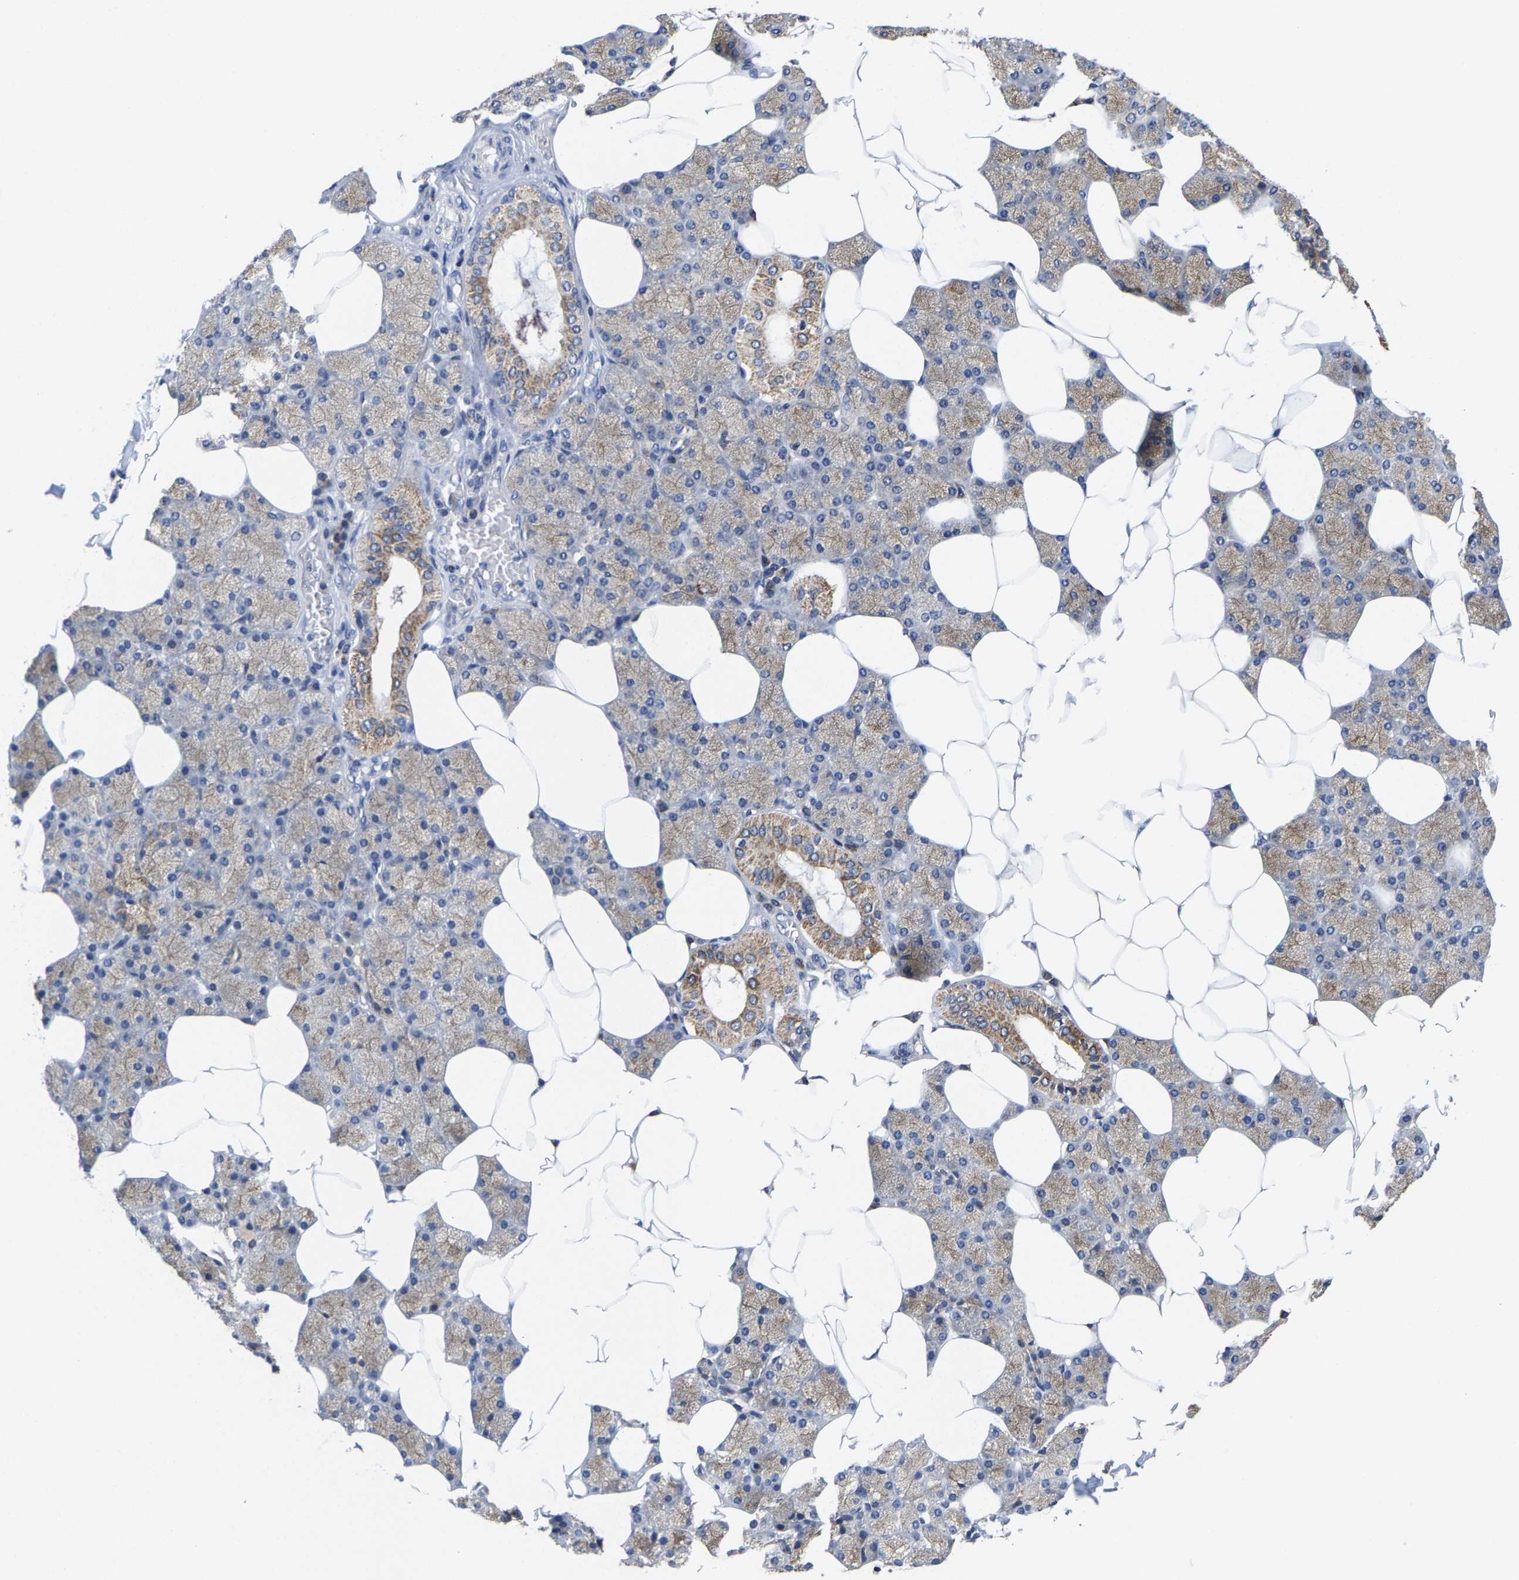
{"staining": {"intensity": "moderate", "quantity": "25%-75%", "location": "cytoplasmic/membranous"}, "tissue": "salivary gland", "cell_type": "Glandular cells", "image_type": "normal", "snomed": [{"axis": "morphology", "description": "Normal tissue, NOS"}, {"axis": "topography", "description": "Salivary gland"}], "caption": "Normal salivary gland shows moderate cytoplasmic/membranous positivity in about 25%-75% of glandular cells, visualized by immunohistochemistry.", "gene": "PFKFB3", "patient": {"sex": "male", "age": 62}}